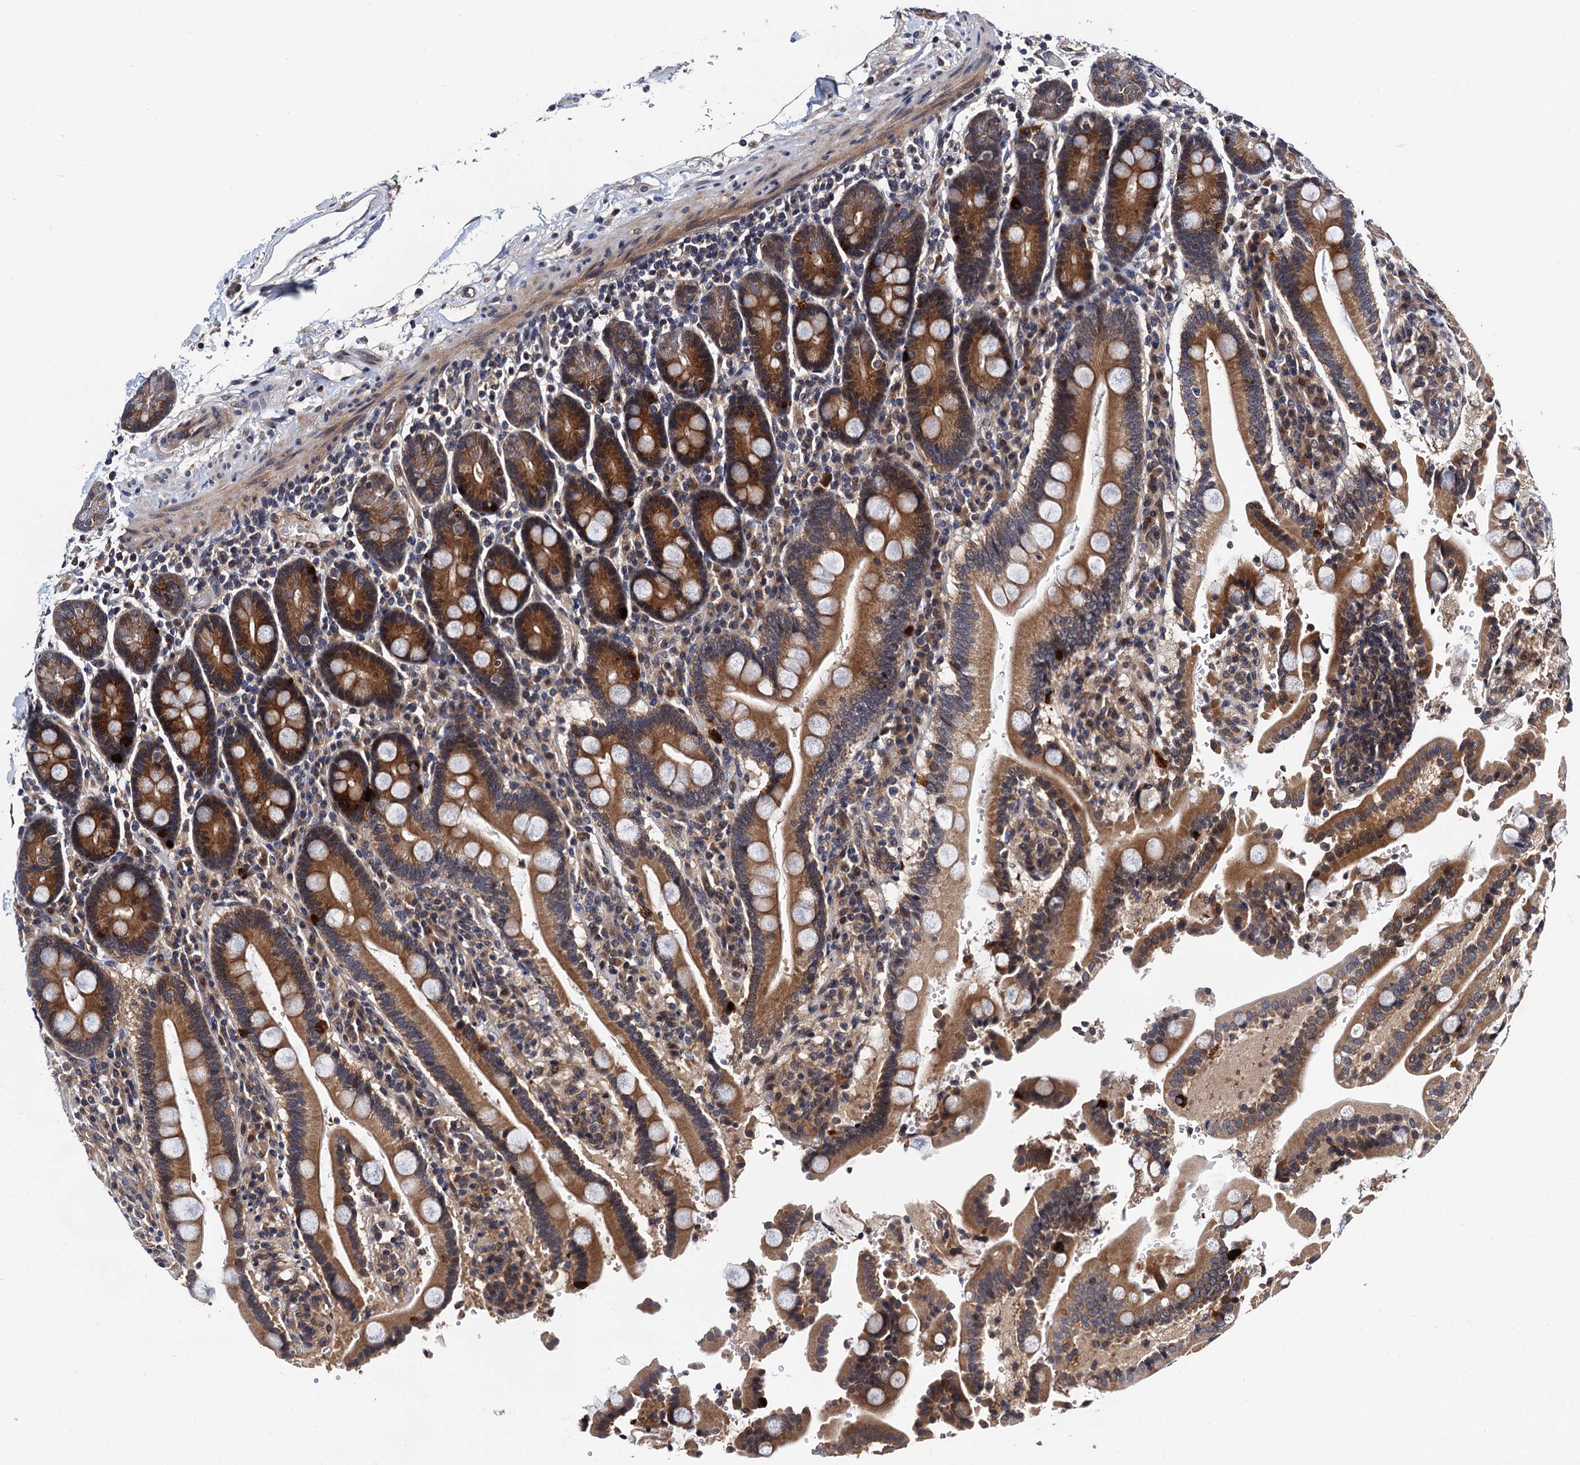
{"staining": {"intensity": "strong", "quantity": ">75%", "location": "cytoplasmic/membranous,nuclear"}, "tissue": "duodenum", "cell_type": "Glandular cells", "image_type": "normal", "snomed": [{"axis": "morphology", "description": "Normal tissue, NOS"}, {"axis": "topography", "description": "Small intestine, NOS"}], "caption": "Human duodenum stained with a brown dye displays strong cytoplasmic/membranous,nuclear positive staining in about >75% of glandular cells.", "gene": "NAA16", "patient": {"sex": "female", "age": 71}}